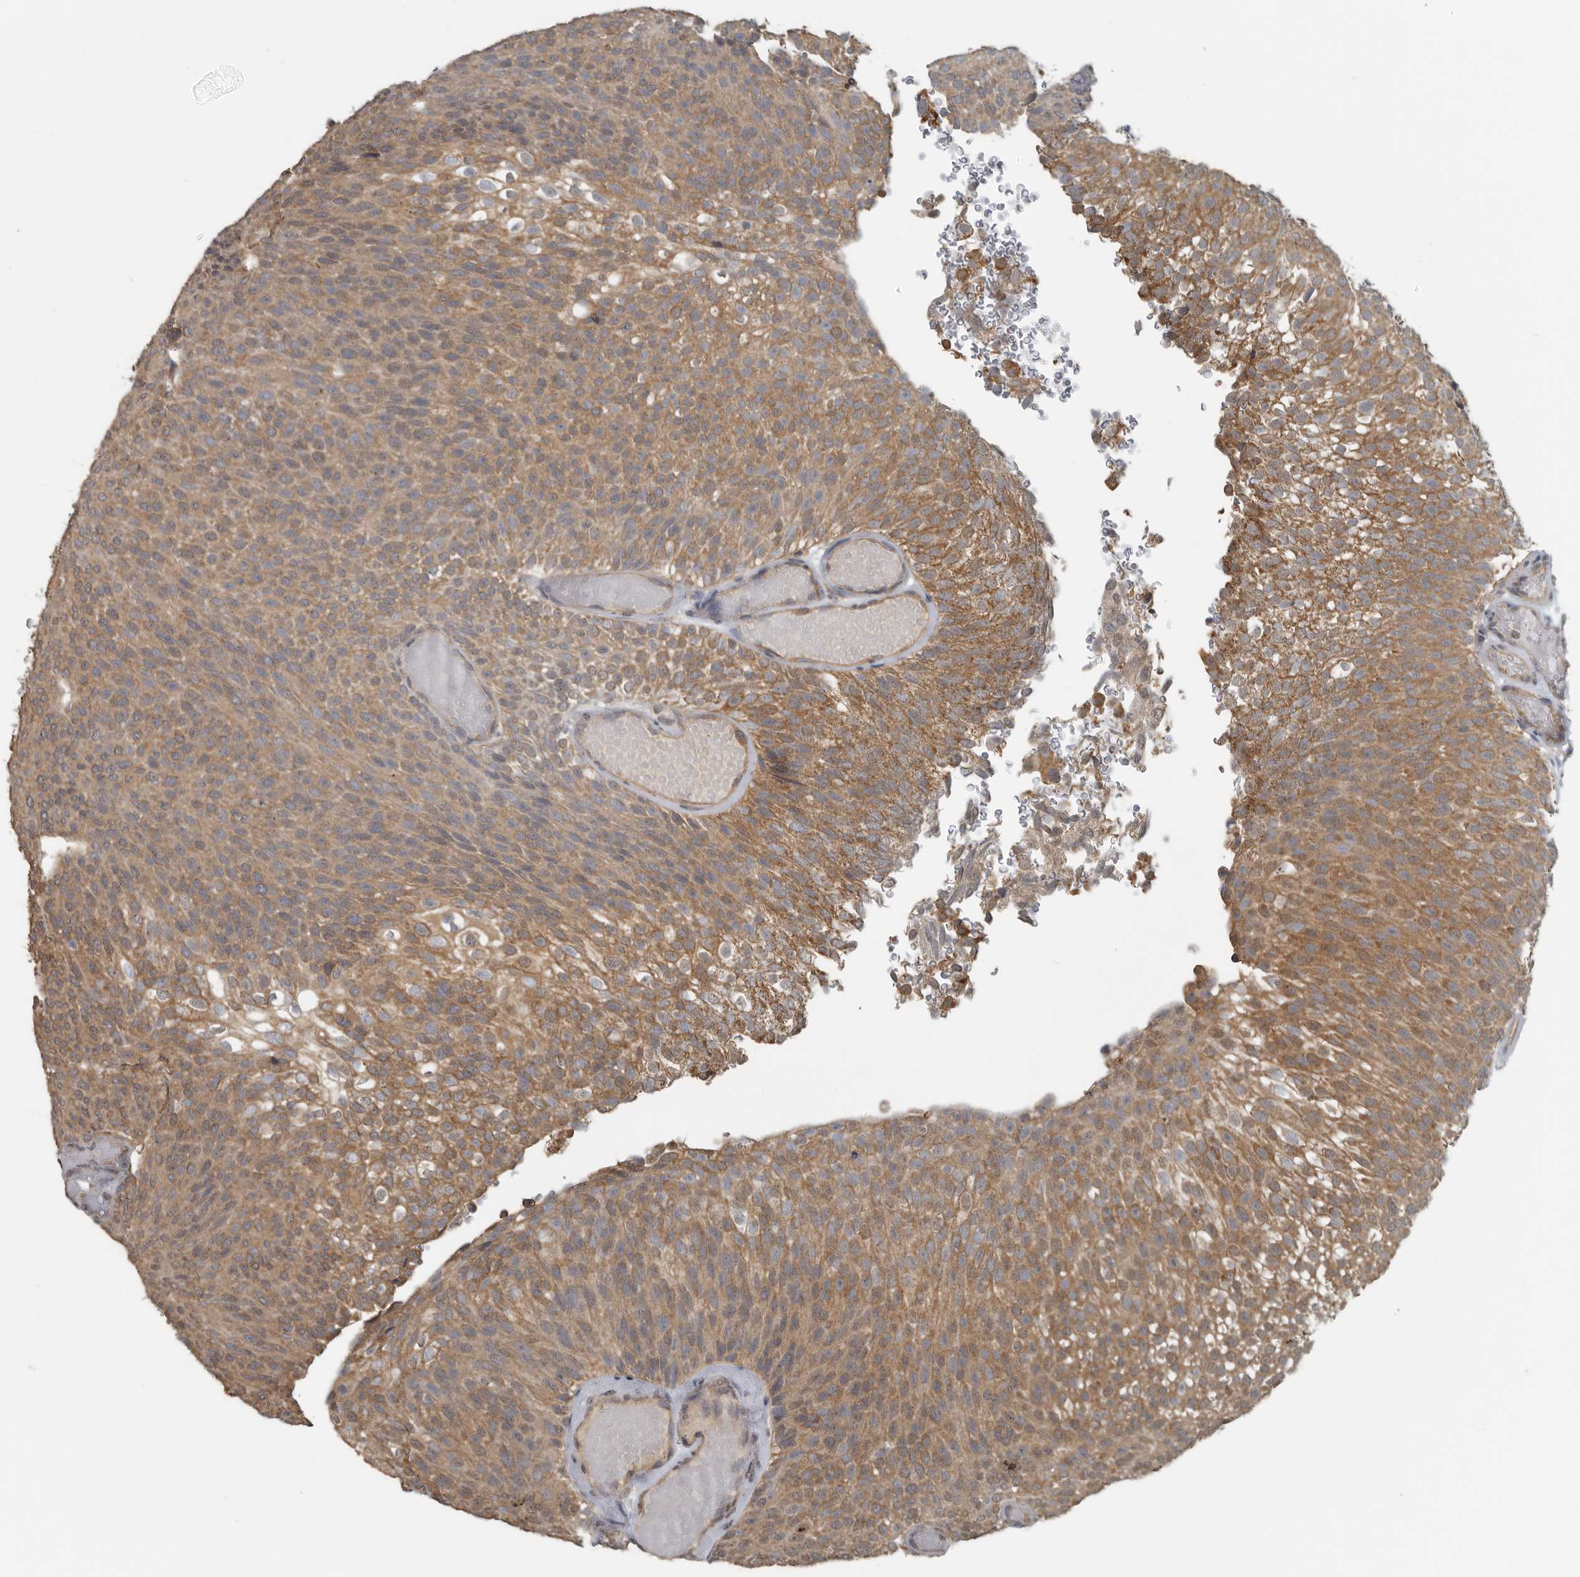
{"staining": {"intensity": "moderate", "quantity": ">75%", "location": "cytoplasmic/membranous"}, "tissue": "urothelial cancer", "cell_type": "Tumor cells", "image_type": "cancer", "snomed": [{"axis": "morphology", "description": "Urothelial carcinoma, Low grade"}, {"axis": "topography", "description": "Urinary bladder"}], "caption": "Immunohistochemical staining of urothelial carcinoma (low-grade) displays medium levels of moderate cytoplasmic/membranous expression in about >75% of tumor cells.", "gene": "AFAP1", "patient": {"sex": "male", "age": 78}}